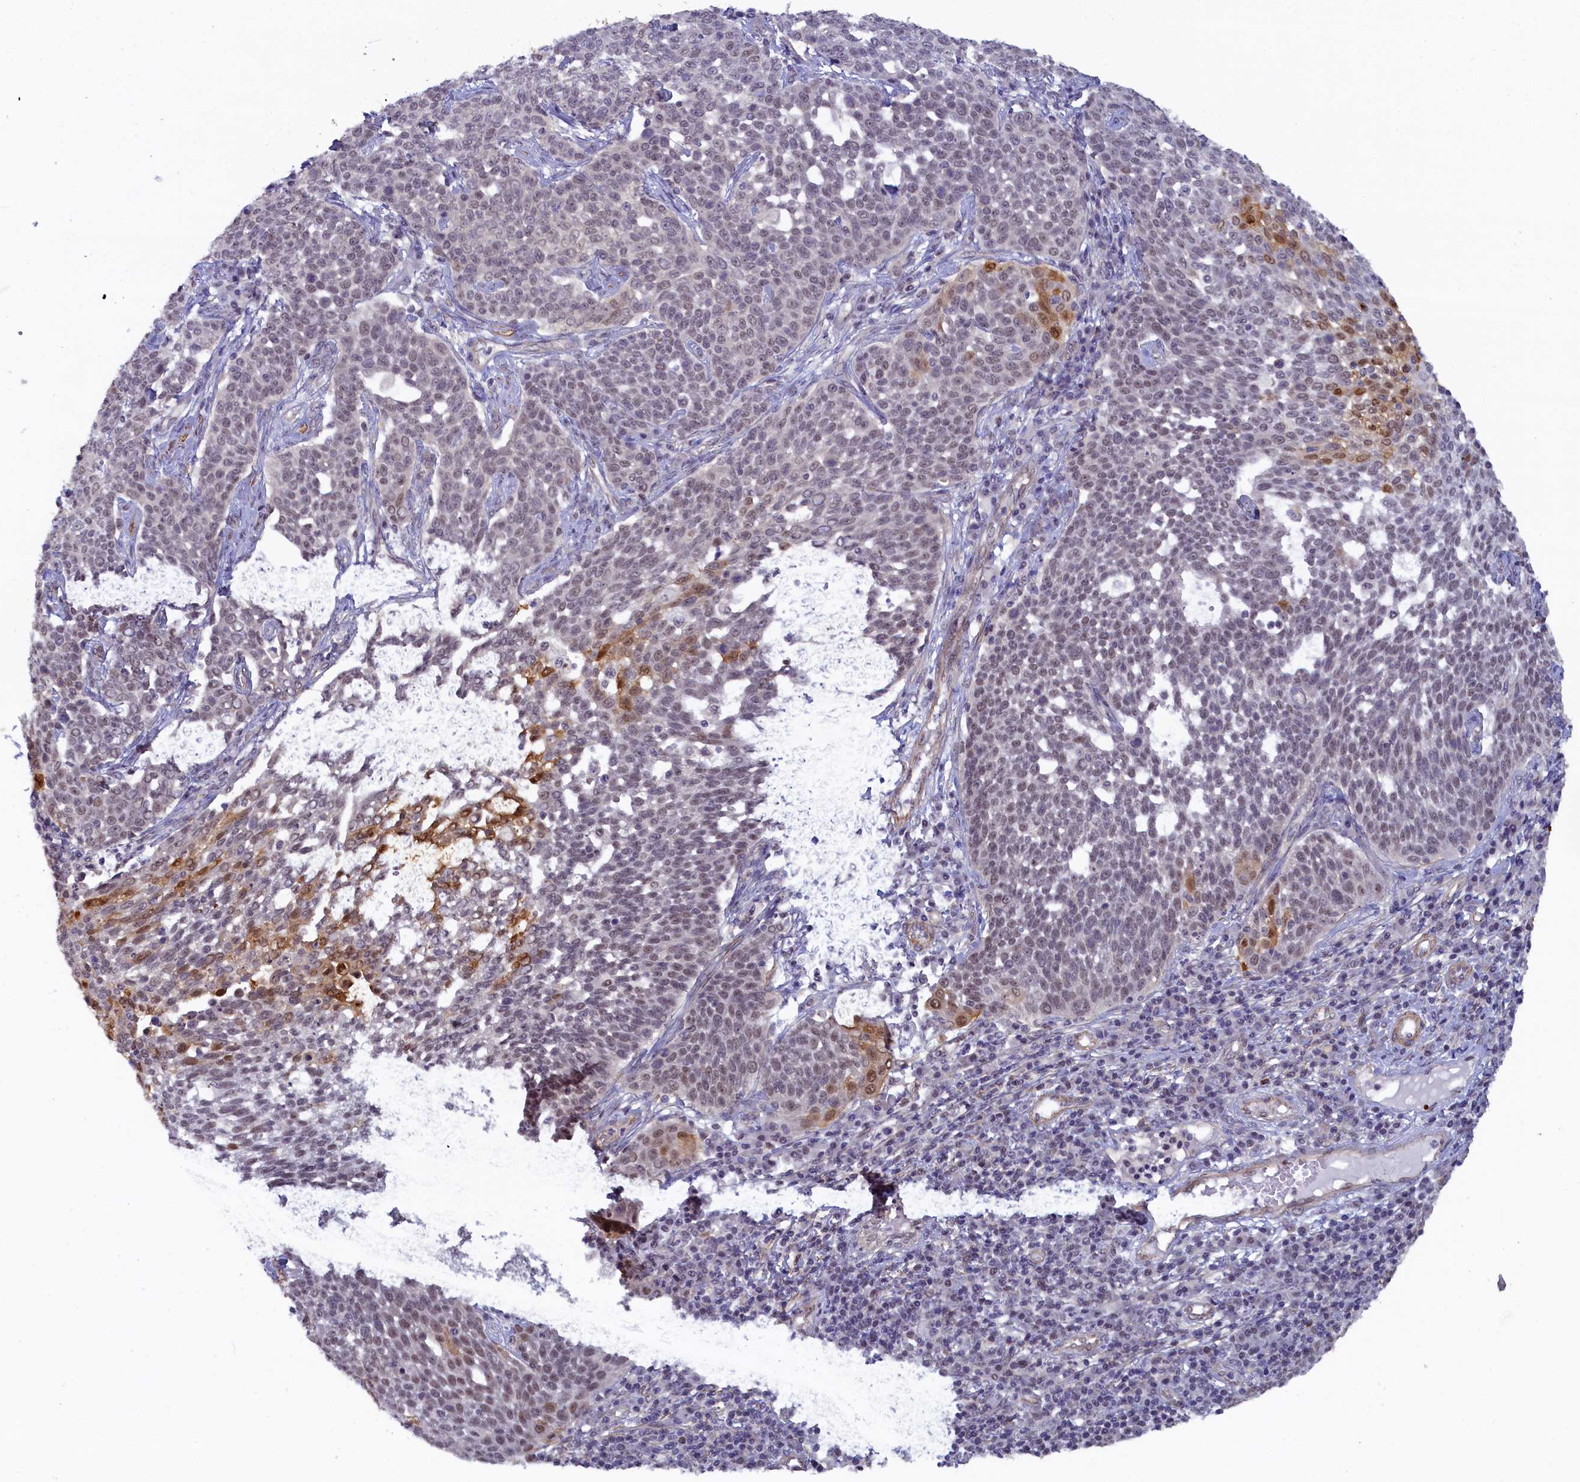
{"staining": {"intensity": "moderate", "quantity": "<25%", "location": "cytoplasmic/membranous,nuclear"}, "tissue": "cervical cancer", "cell_type": "Tumor cells", "image_type": "cancer", "snomed": [{"axis": "morphology", "description": "Squamous cell carcinoma, NOS"}, {"axis": "topography", "description": "Cervix"}], "caption": "Cervical cancer (squamous cell carcinoma) stained with a protein marker shows moderate staining in tumor cells.", "gene": "INTS14", "patient": {"sex": "female", "age": 34}}